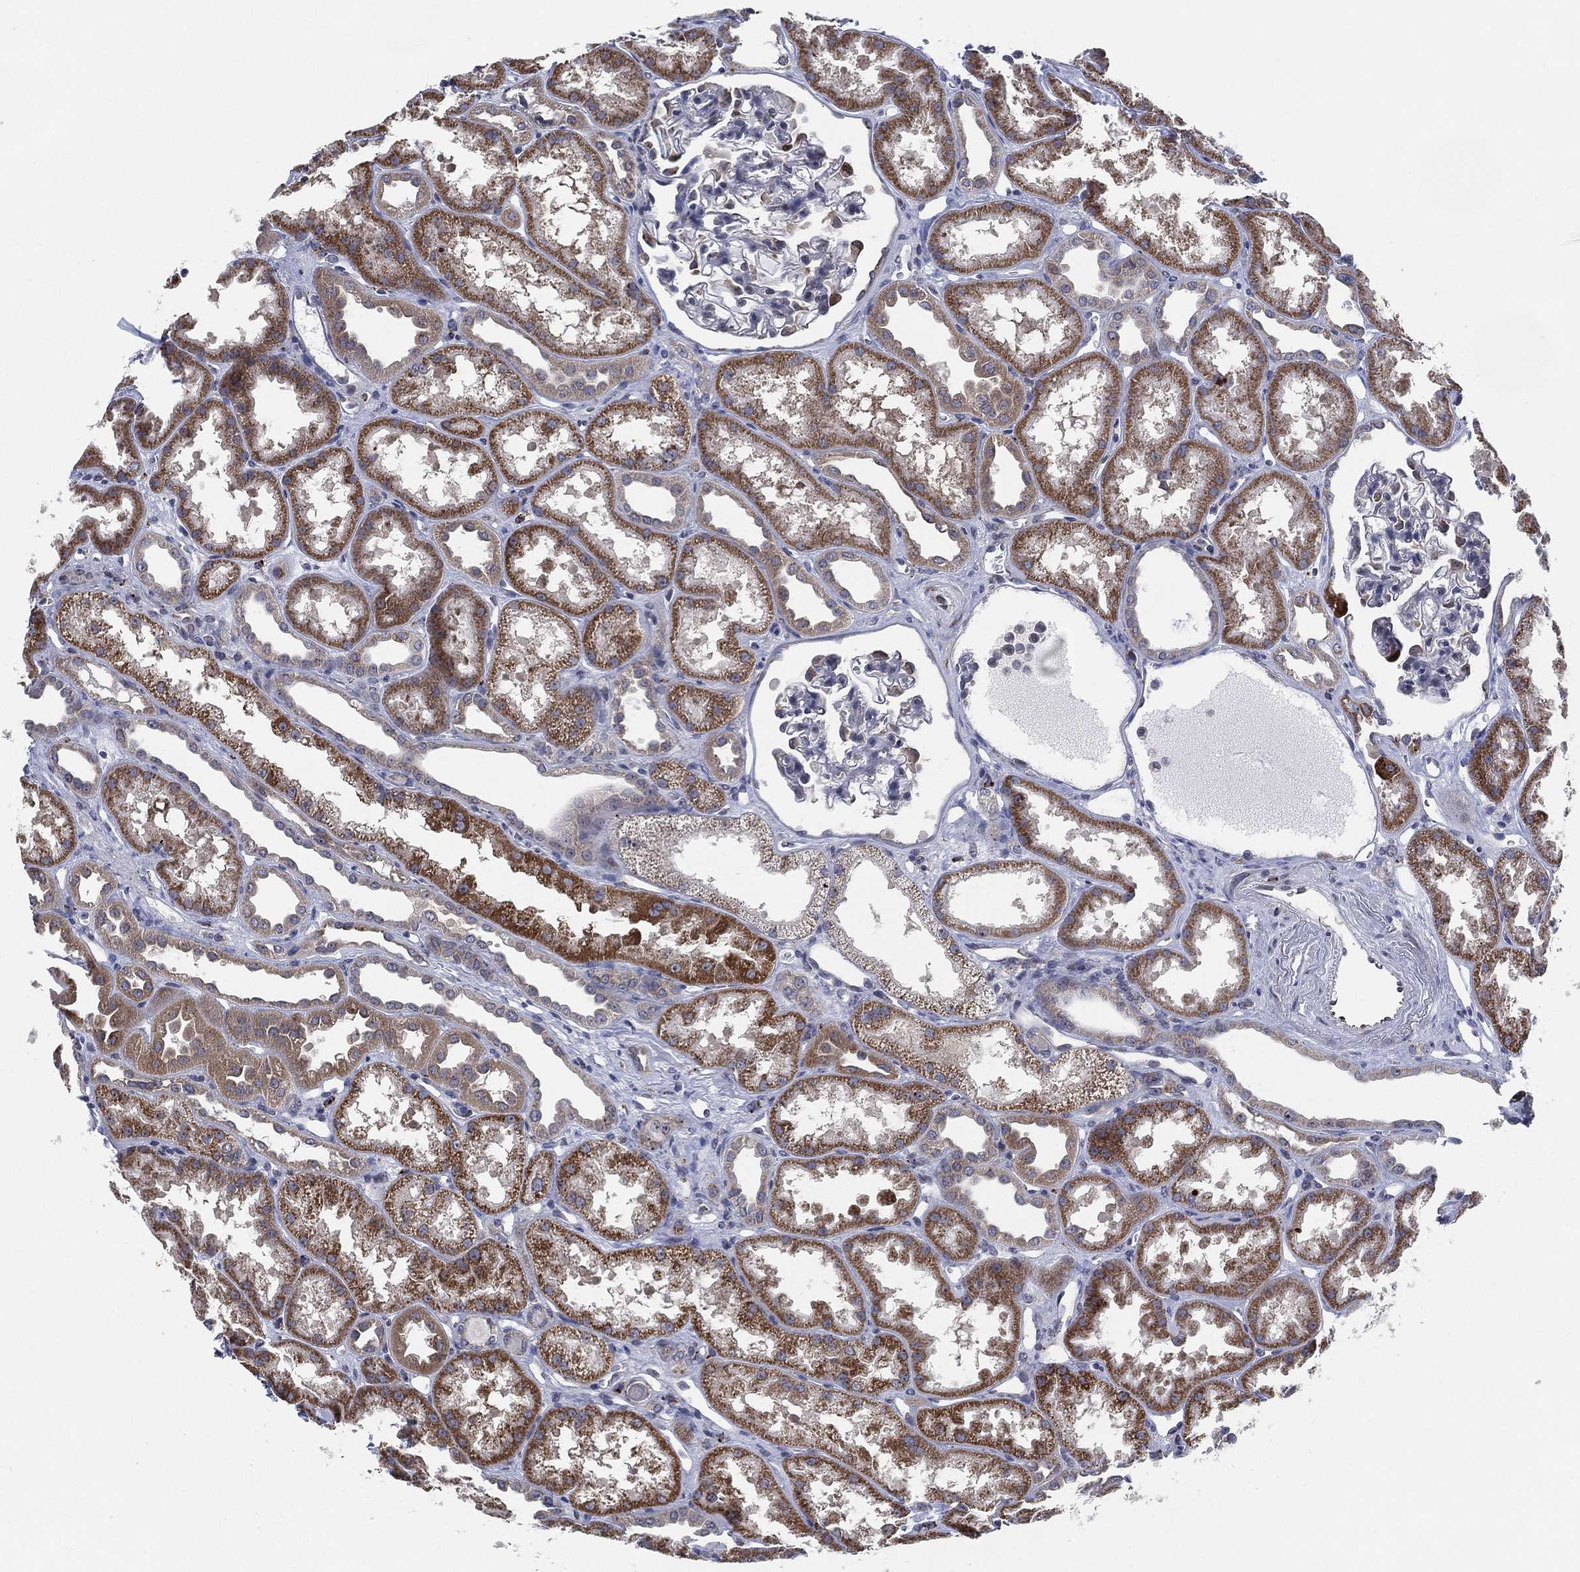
{"staining": {"intensity": "negative", "quantity": "none", "location": "none"}, "tissue": "kidney", "cell_type": "Cells in glomeruli", "image_type": "normal", "snomed": [{"axis": "morphology", "description": "Normal tissue, NOS"}, {"axis": "topography", "description": "Kidney"}], "caption": "Photomicrograph shows no significant protein expression in cells in glomeruli of normal kidney.", "gene": "FAM104A", "patient": {"sex": "male", "age": 61}}